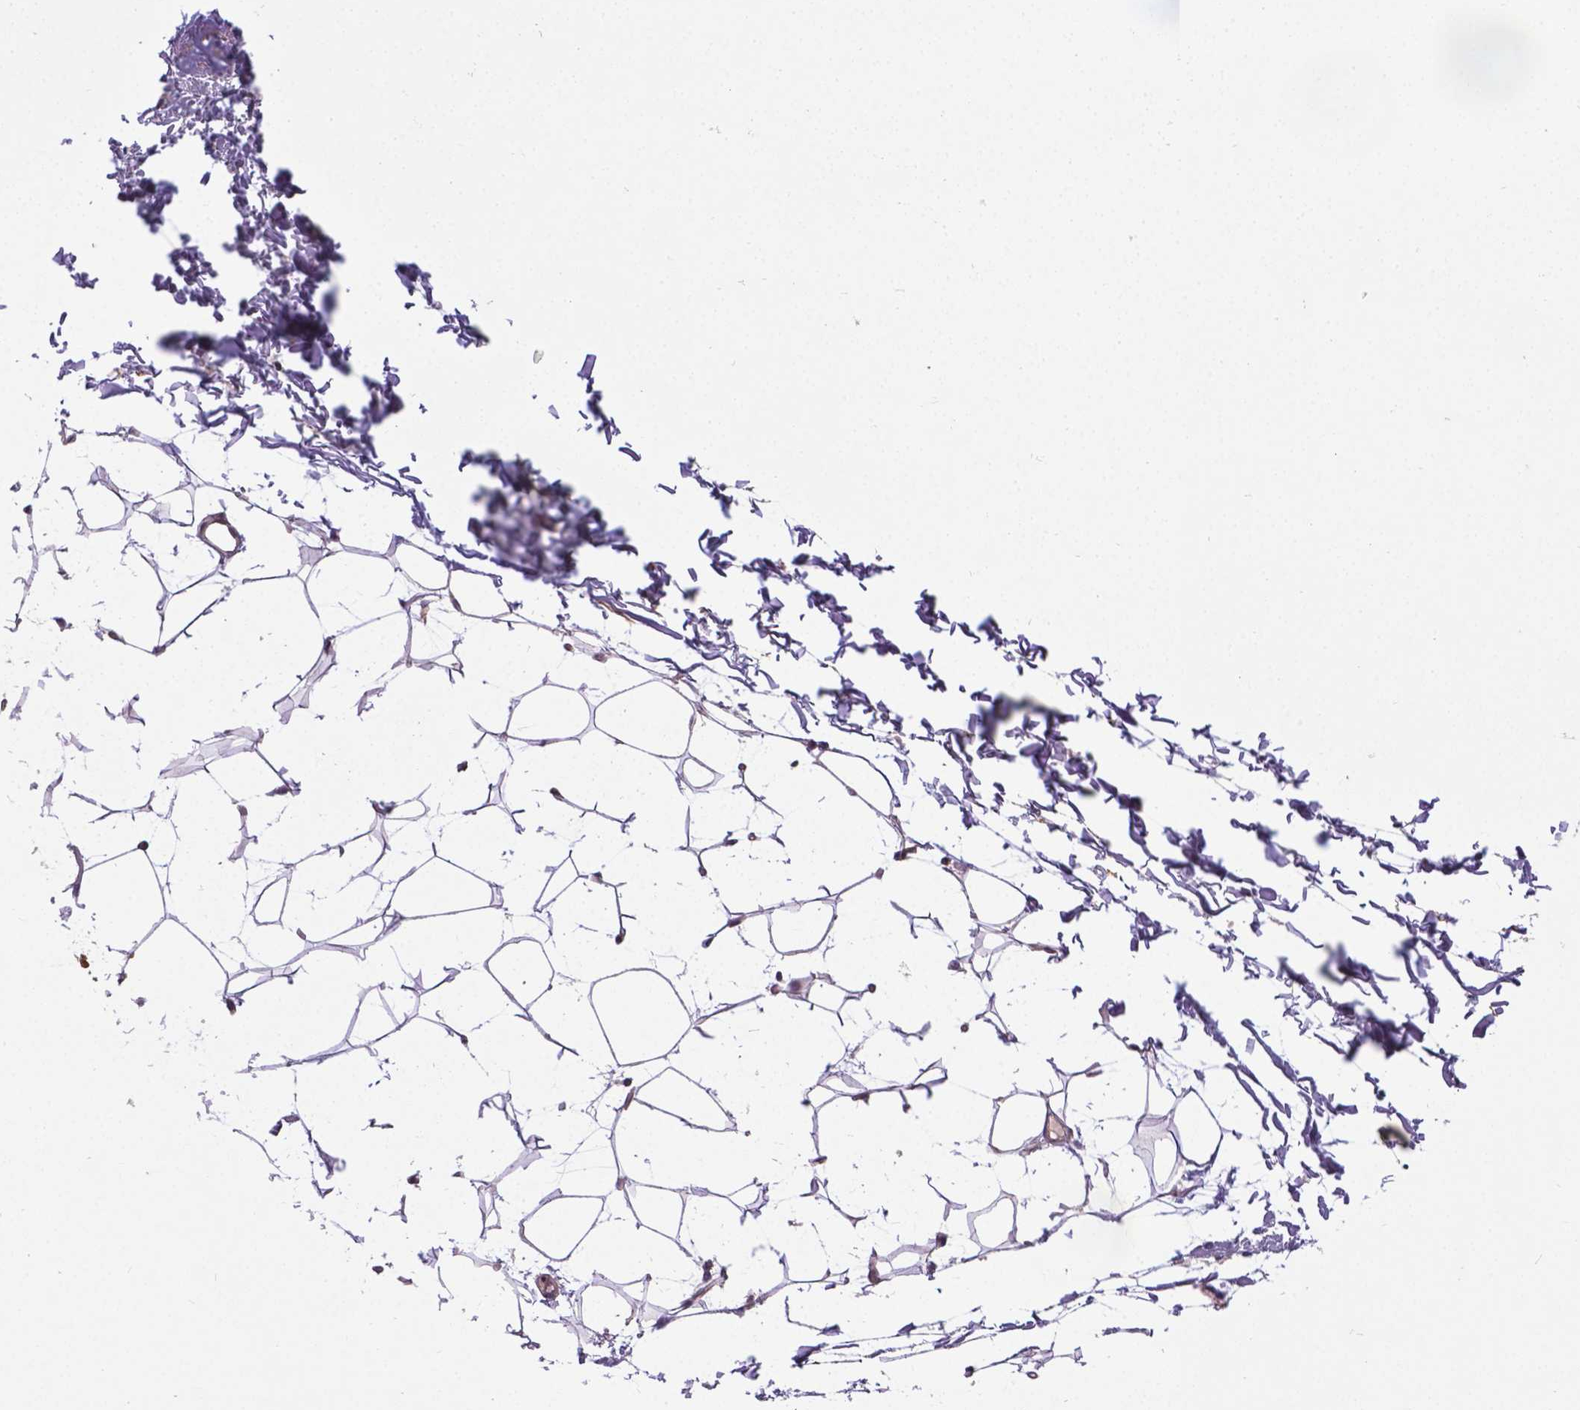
{"staining": {"intensity": "negative", "quantity": "none", "location": "none"}, "tissue": "breast", "cell_type": "Adipocytes", "image_type": "normal", "snomed": [{"axis": "morphology", "description": "Normal tissue, NOS"}, {"axis": "topography", "description": "Skin"}, {"axis": "topography", "description": "Breast"}], "caption": "The photomicrograph demonstrates no significant expression in adipocytes of breast. (DAB (3,3'-diaminobenzidine) immunohistochemistry (IHC) visualized using brightfield microscopy, high magnification).", "gene": "ANKRD54", "patient": {"sex": "female", "age": 43}}